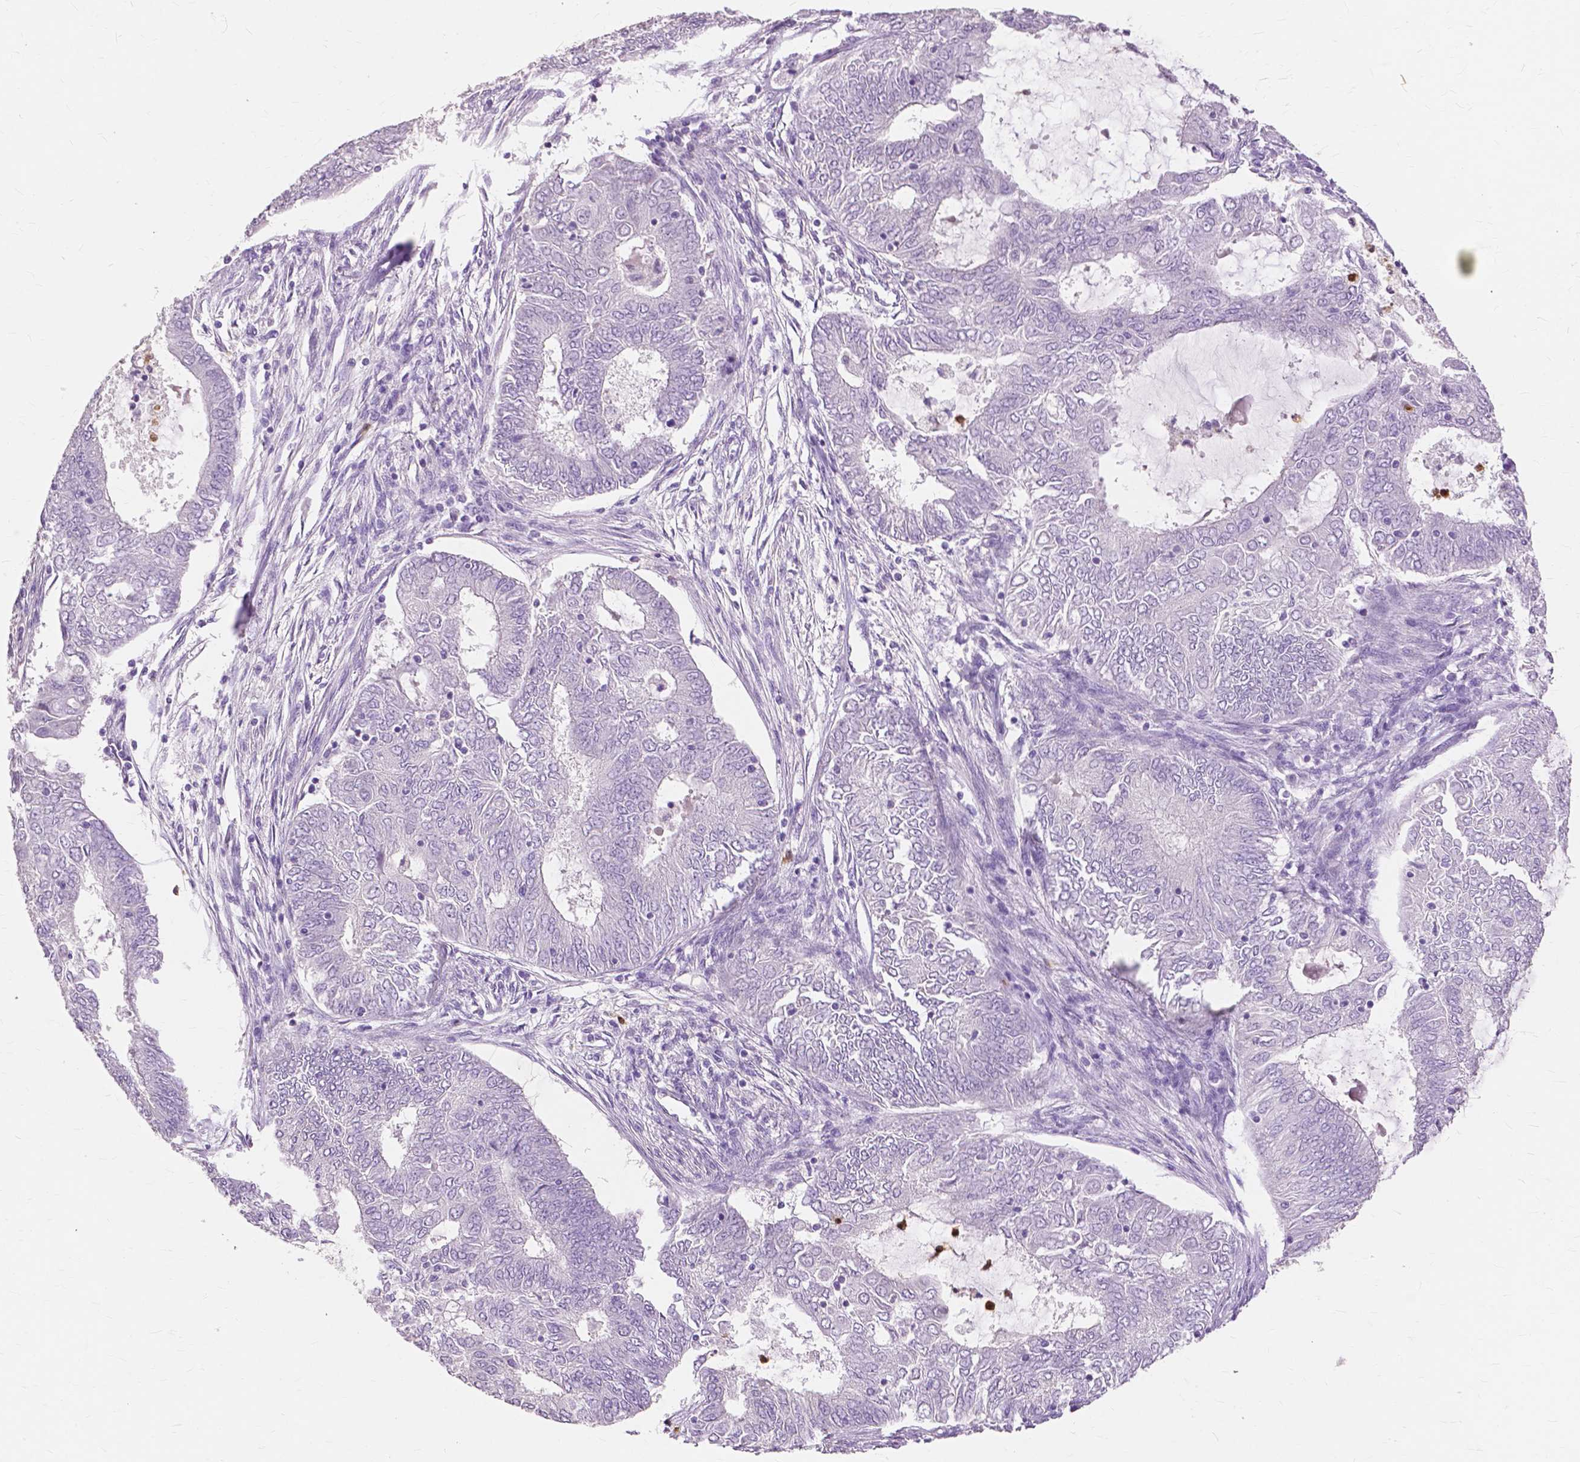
{"staining": {"intensity": "negative", "quantity": "none", "location": "none"}, "tissue": "endometrial cancer", "cell_type": "Tumor cells", "image_type": "cancer", "snomed": [{"axis": "morphology", "description": "Adenocarcinoma, NOS"}, {"axis": "topography", "description": "Endometrium"}], "caption": "The immunohistochemistry (IHC) micrograph has no significant expression in tumor cells of endometrial adenocarcinoma tissue.", "gene": "CXCR2", "patient": {"sex": "female", "age": 62}}